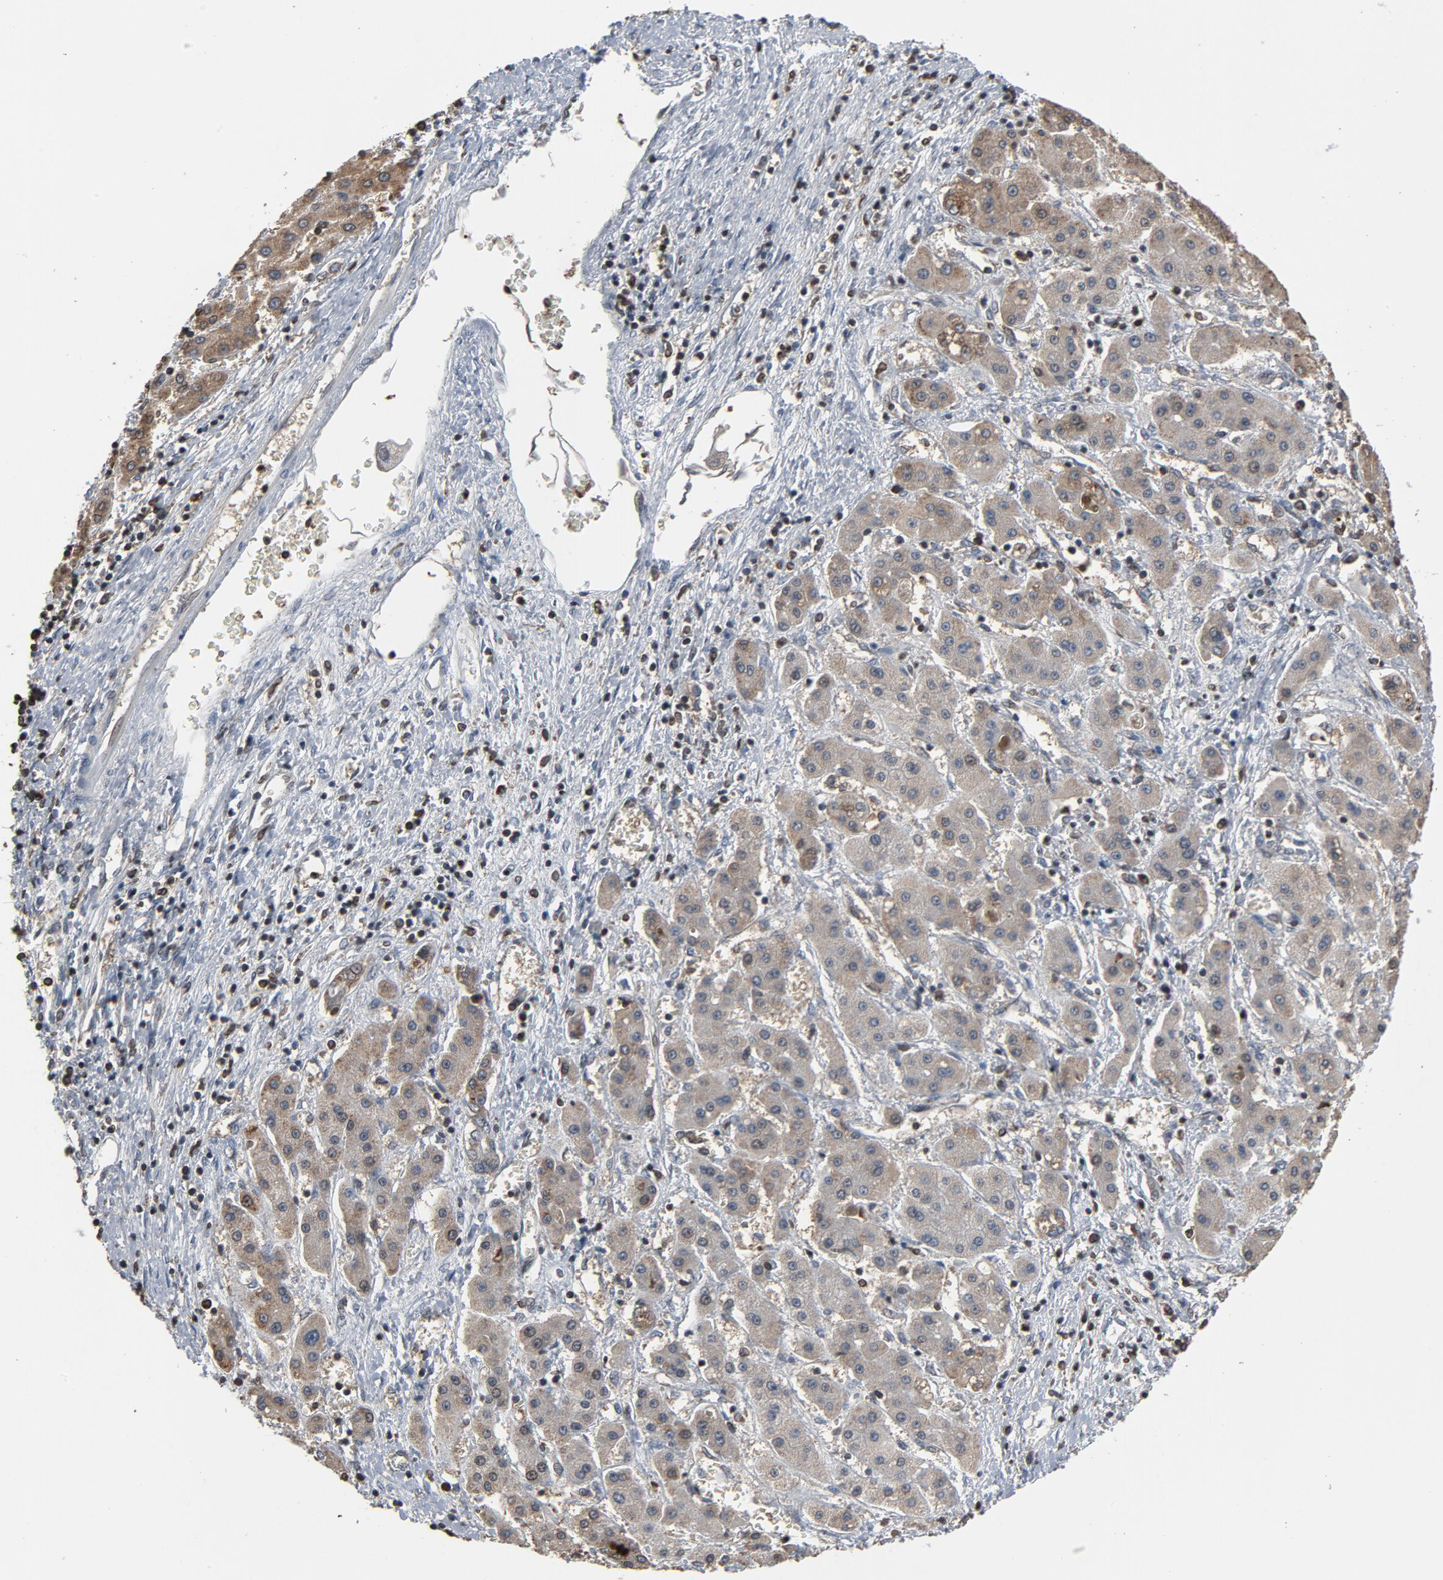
{"staining": {"intensity": "weak", "quantity": "<25%", "location": "cytoplasmic/membranous"}, "tissue": "liver cancer", "cell_type": "Tumor cells", "image_type": "cancer", "snomed": [{"axis": "morphology", "description": "Carcinoma, Hepatocellular, NOS"}, {"axis": "topography", "description": "Liver"}], "caption": "Liver cancer (hepatocellular carcinoma) stained for a protein using immunohistochemistry reveals no staining tumor cells.", "gene": "UBE2D1", "patient": {"sex": "male", "age": 24}}